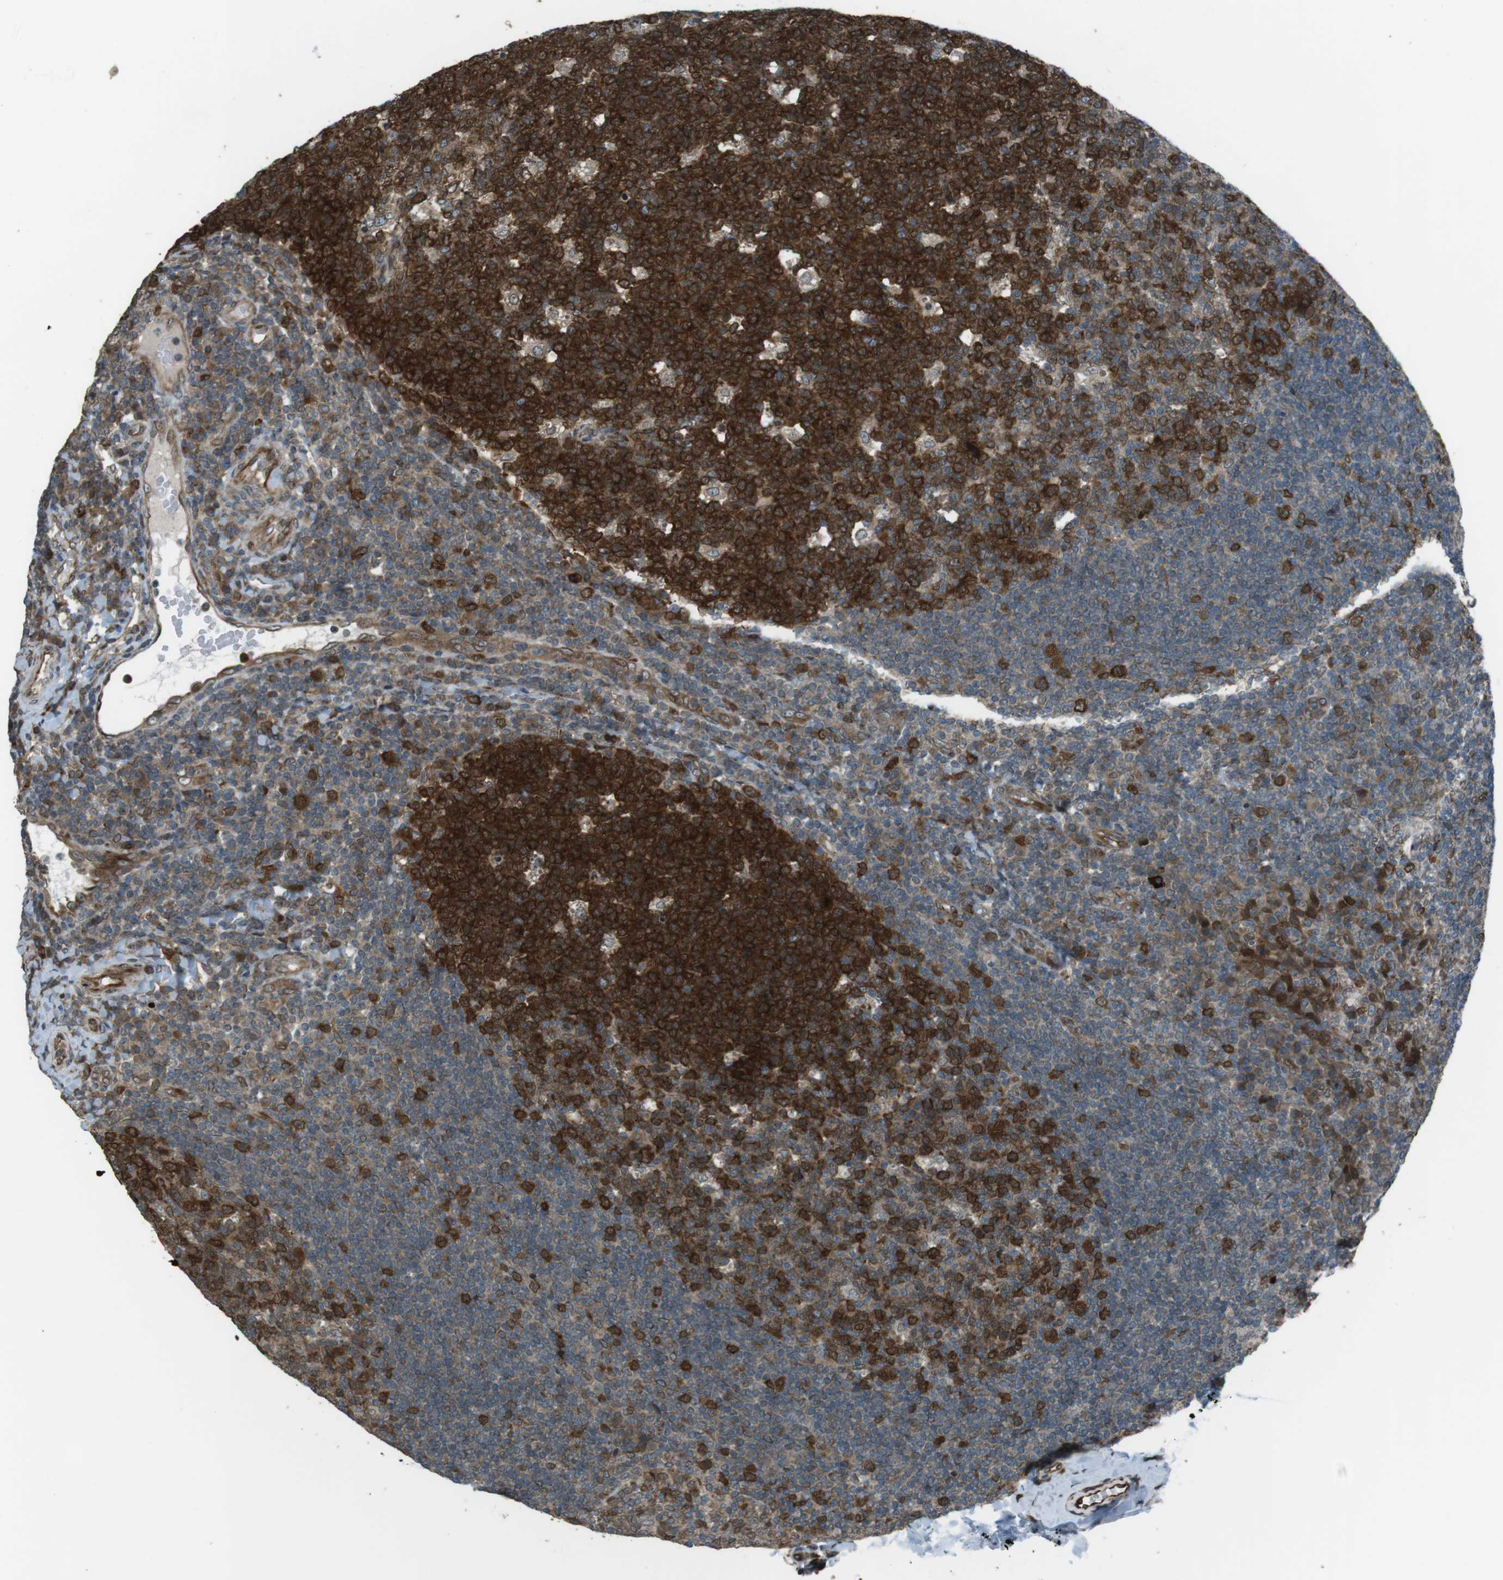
{"staining": {"intensity": "strong", "quantity": "25%-75%", "location": "cytoplasmic/membranous"}, "tissue": "tonsil", "cell_type": "Germinal center cells", "image_type": "normal", "snomed": [{"axis": "morphology", "description": "Normal tissue, NOS"}, {"axis": "topography", "description": "Tonsil"}], "caption": "Tonsil stained with DAB (3,3'-diaminobenzidine) immunohistochemistry displays high levels of strong cytoplasmic/membranous positivity in about 25%-75% of germinal center cells. Using DAB (3,3'-diaminobenzidine) (brown) and hematoxylin (blue) stains, captured at high magnification using brightfield microscopy.", "gene": "ZNF330", "patient": {"sex": "male", "age": 17}}